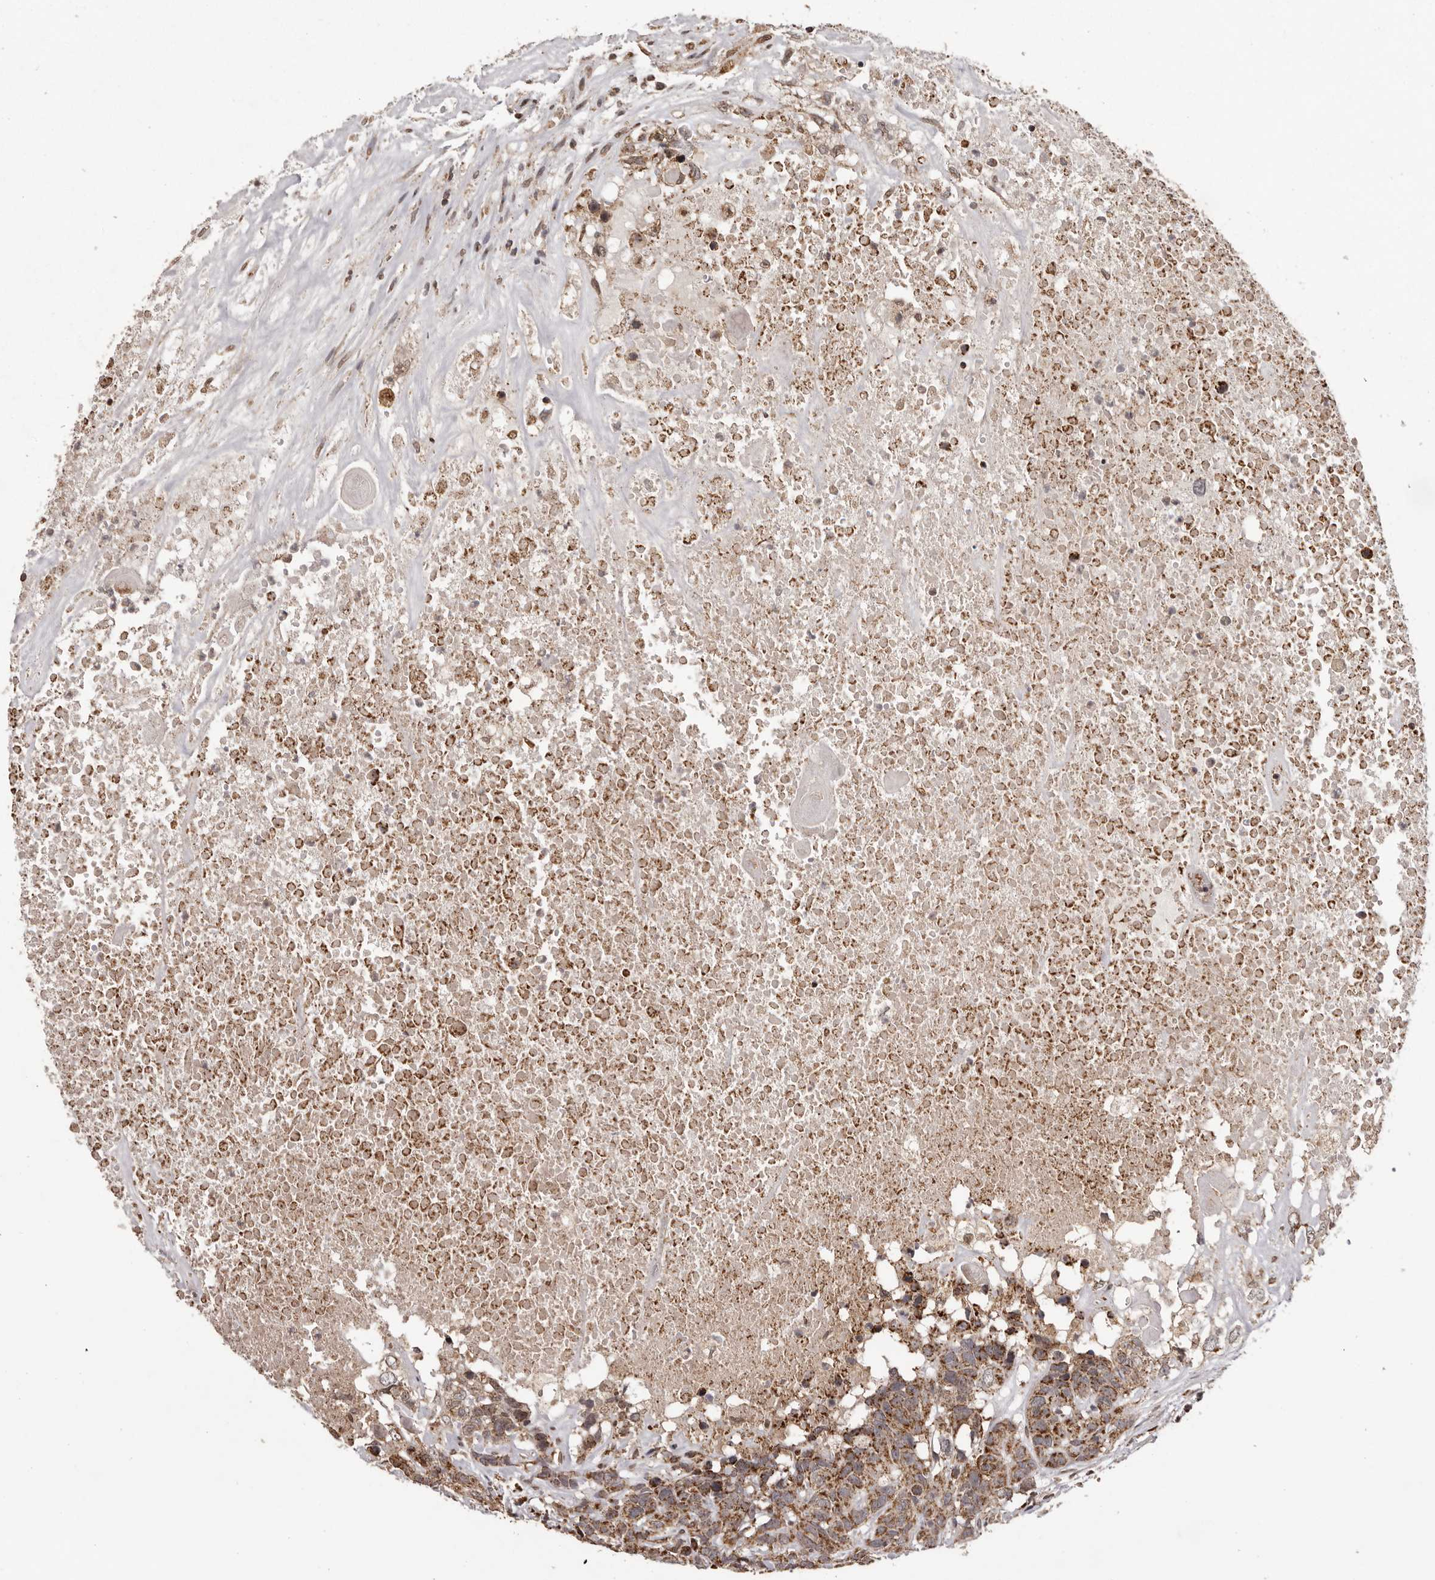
{"staining": {"intensity": "strong", "quantity": ">75%", "location": "cytoplasmic/membranous"}, "tissue": "head and neck cancer", "cell_type": "Tumor cells", "image_type": "cancer", "snomed": [{"axis": "morphology", "description": "Squamous cell carcinoma, NOS"}, {"axis": "topography", "description": "Head-Neck"}], "caption": "Immunohistochemistry (IHC) photomicrograph of head and neck squamous cell carcinoma stained for a protein (brown), which reveals high levels of strong cytoplasmic/membranous staining in approximately >75% of tumor cells.", "gene": "CHRM2", "patient": {"sex": "male", "age": 66}}